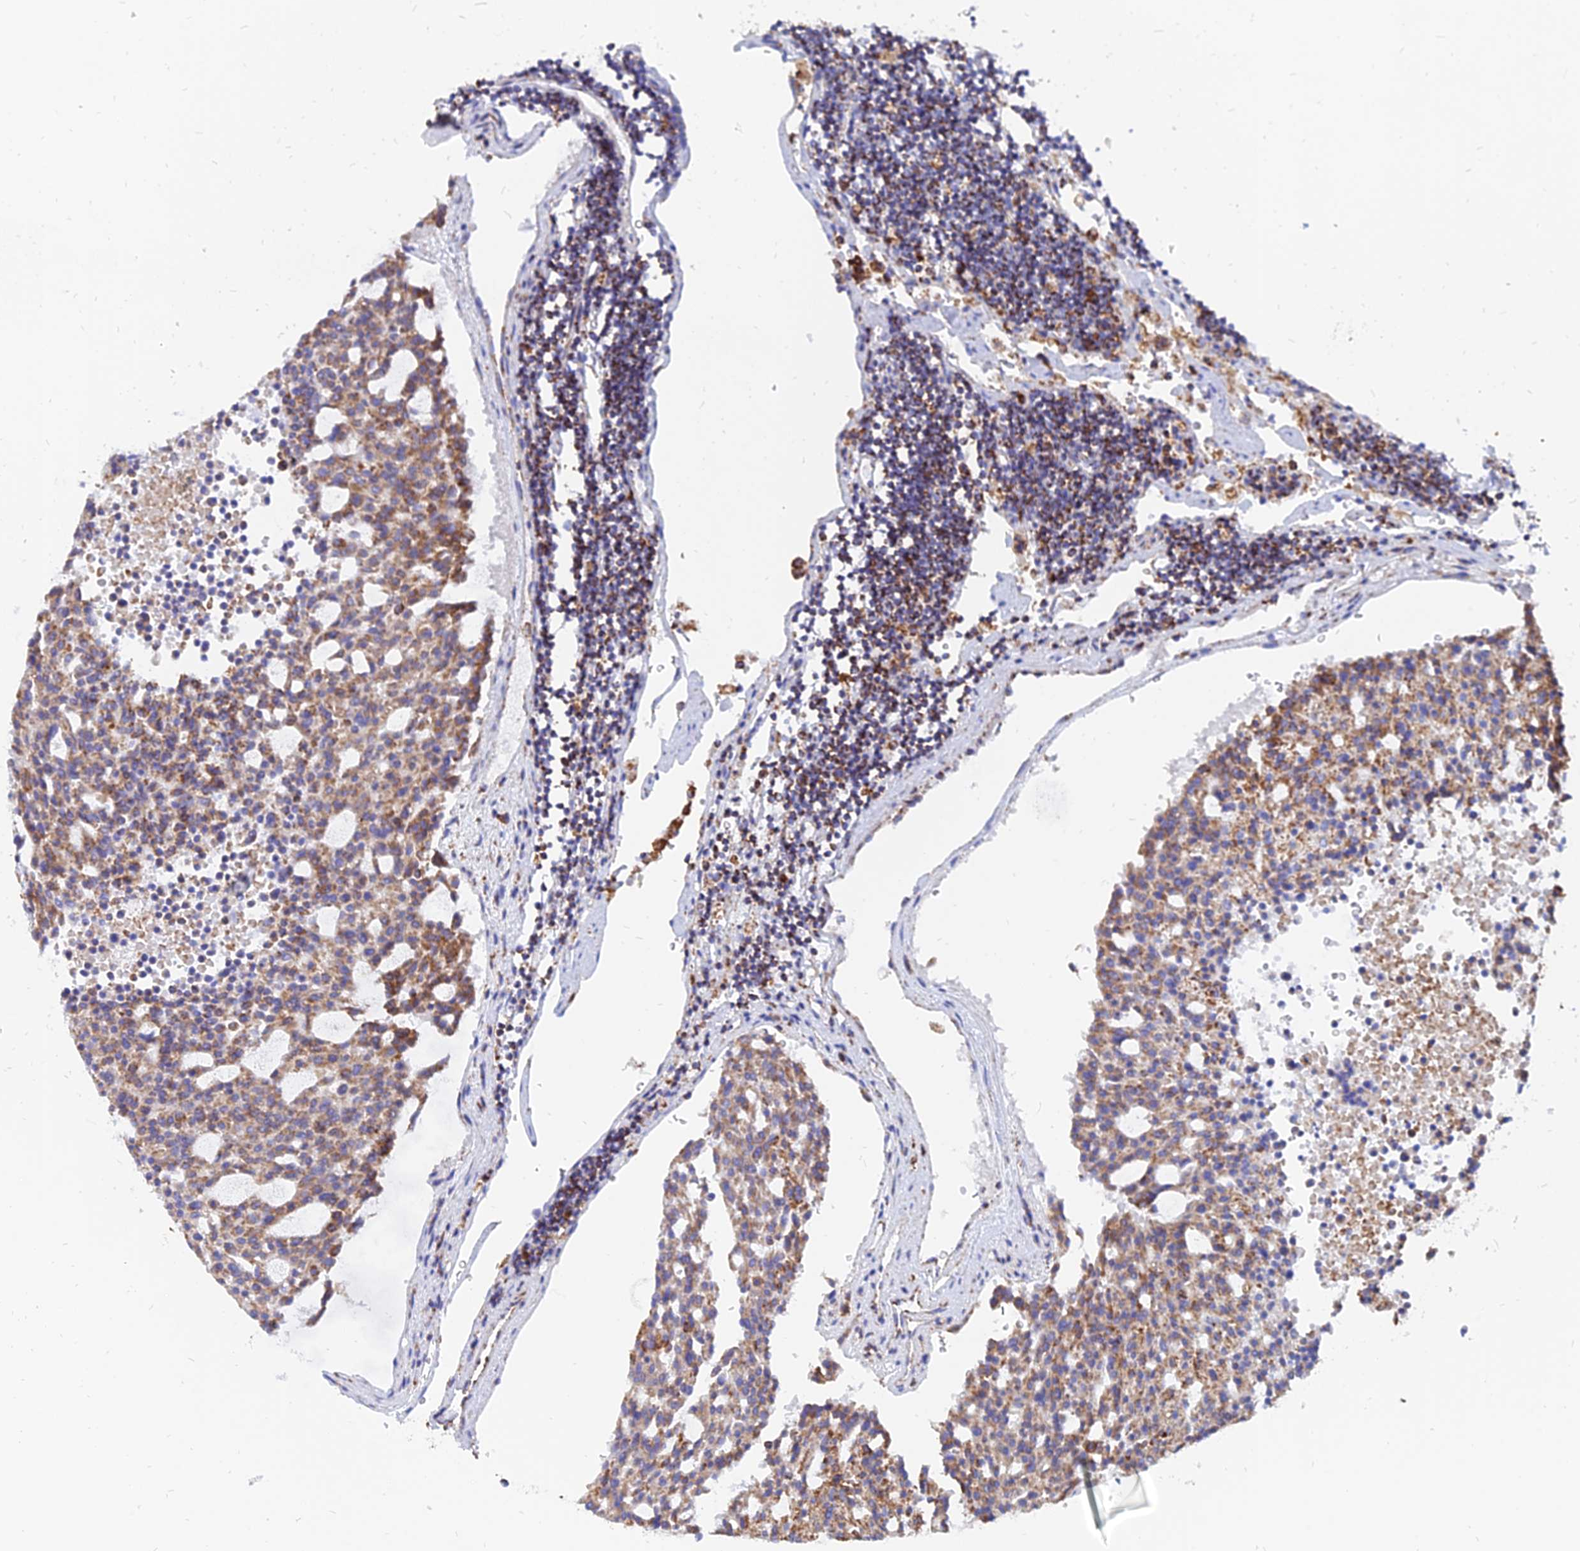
{"staining": {"intensity": "moderate", "quantity": ">75%", "location": "cytoplasmic/membranous"}, "tissue": "carcinoid", "cell_type": "Tumor cells", "image_type": "cancer", "snomed": [{"axis": "morphology", "description": "Carcinoid, malignant, NOS"}, {"axis": "topography", "description": "Pancreas"}], "caption": "The histopathology image displays a brown stain indicating the presence of a protein in the cytoplasmic/membranous of tumor cells in carcinoid. Nuclei are stained in blue.", "gene": "NDUFB6", "patient": {"sex": "female", "age": 54}}